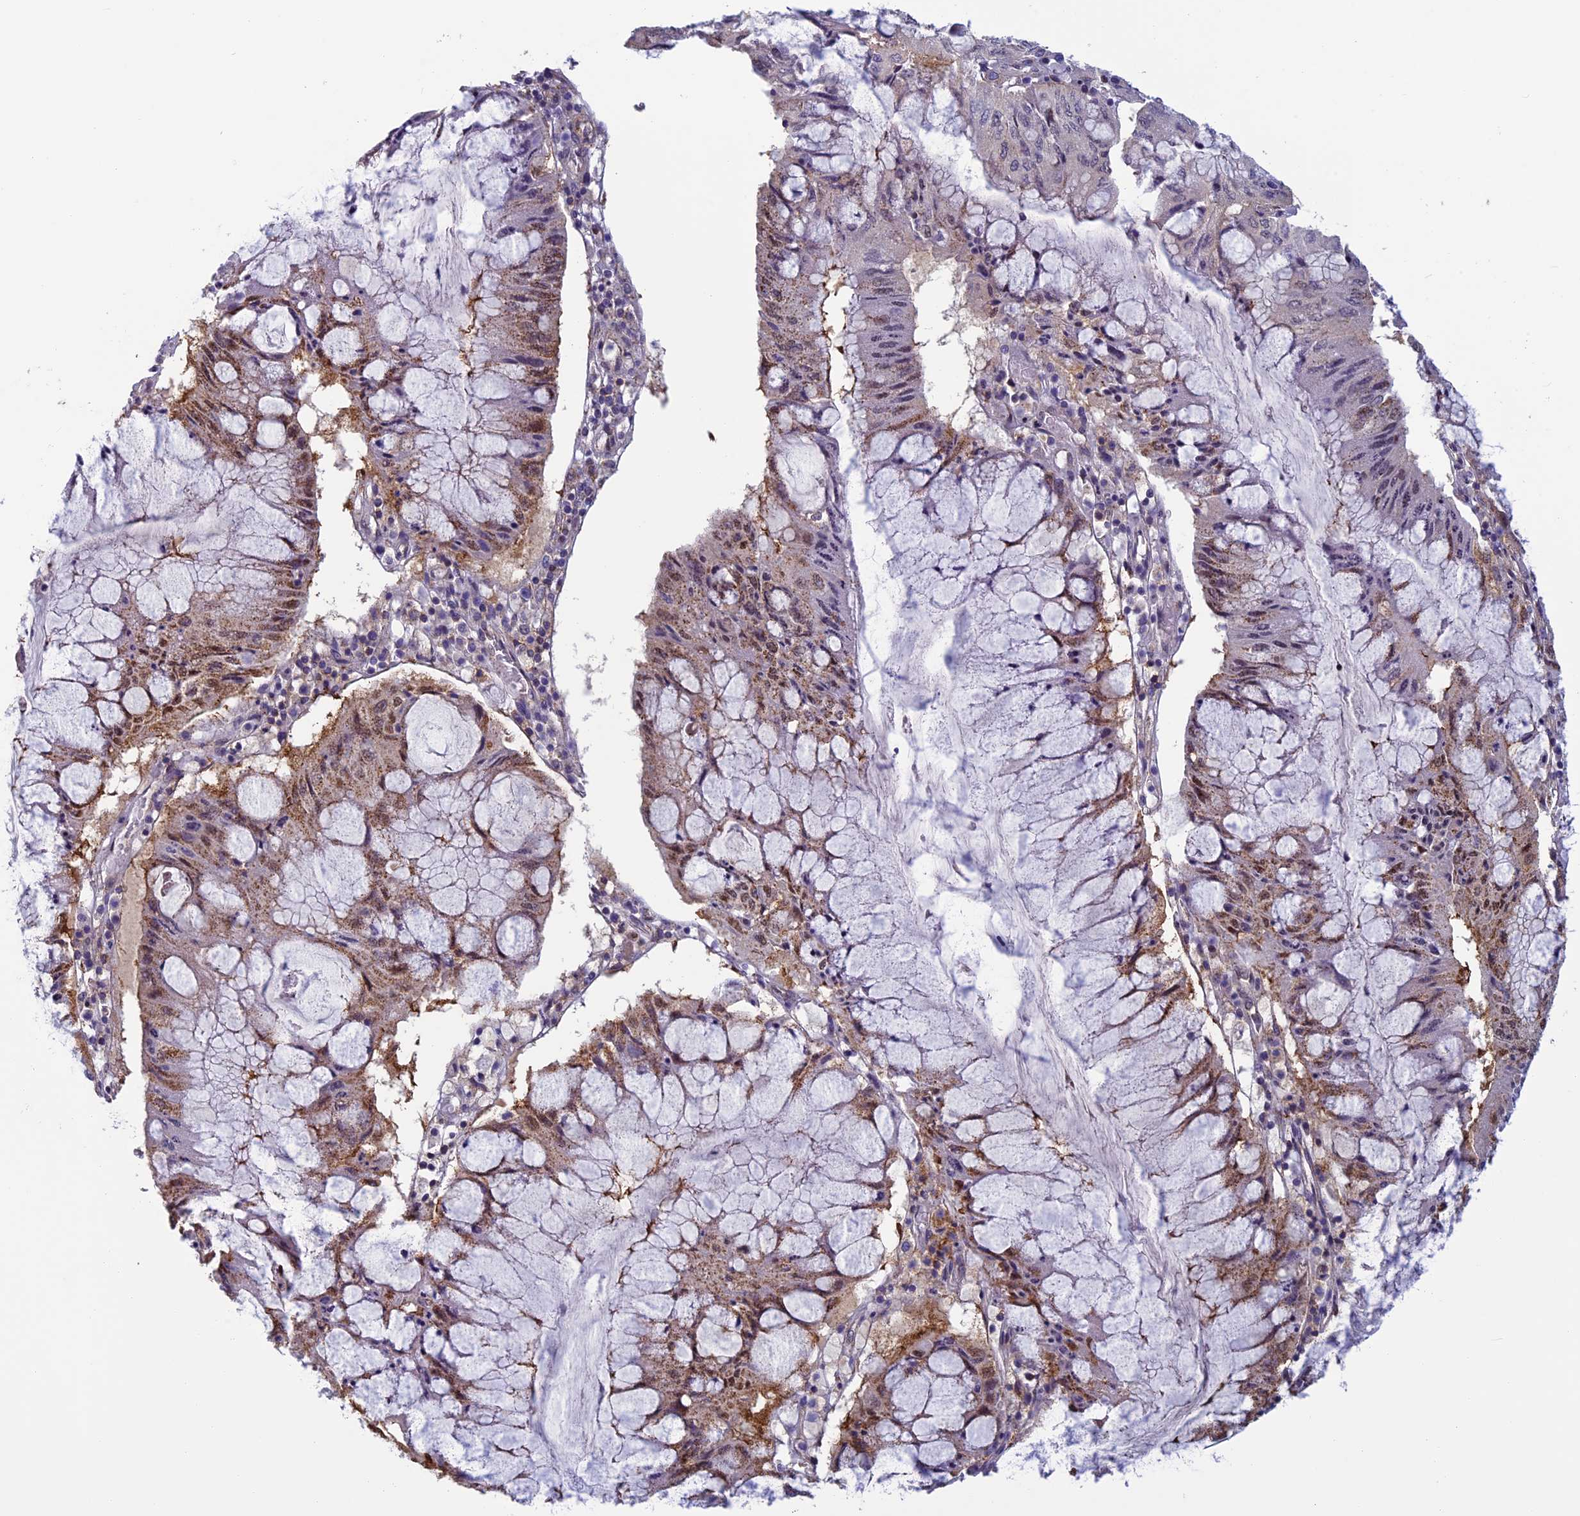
{"staining": {"intensity": "moderate", "quantity": "25%-75%", "location": "cytoplasmic/membranous"}, "tissue": "pancreatic cancer", "cell_type": "Tumor cells", "image_type": "cancer", "snomed": [{"axis": "morphology", "description": "Adenocarcinoma, NOS"}, {"axis": "topography", "description": "Pancreas"}], "caption": "Protein staining by immunohistochemistry demonstrates moderate cytoplasmic/membranous staining in about 25%-75% of tumor cells in adenocarcinoma (pancreatic).", "gene": "MFSD12", "patient": {"sex": "female", "age": 50}}